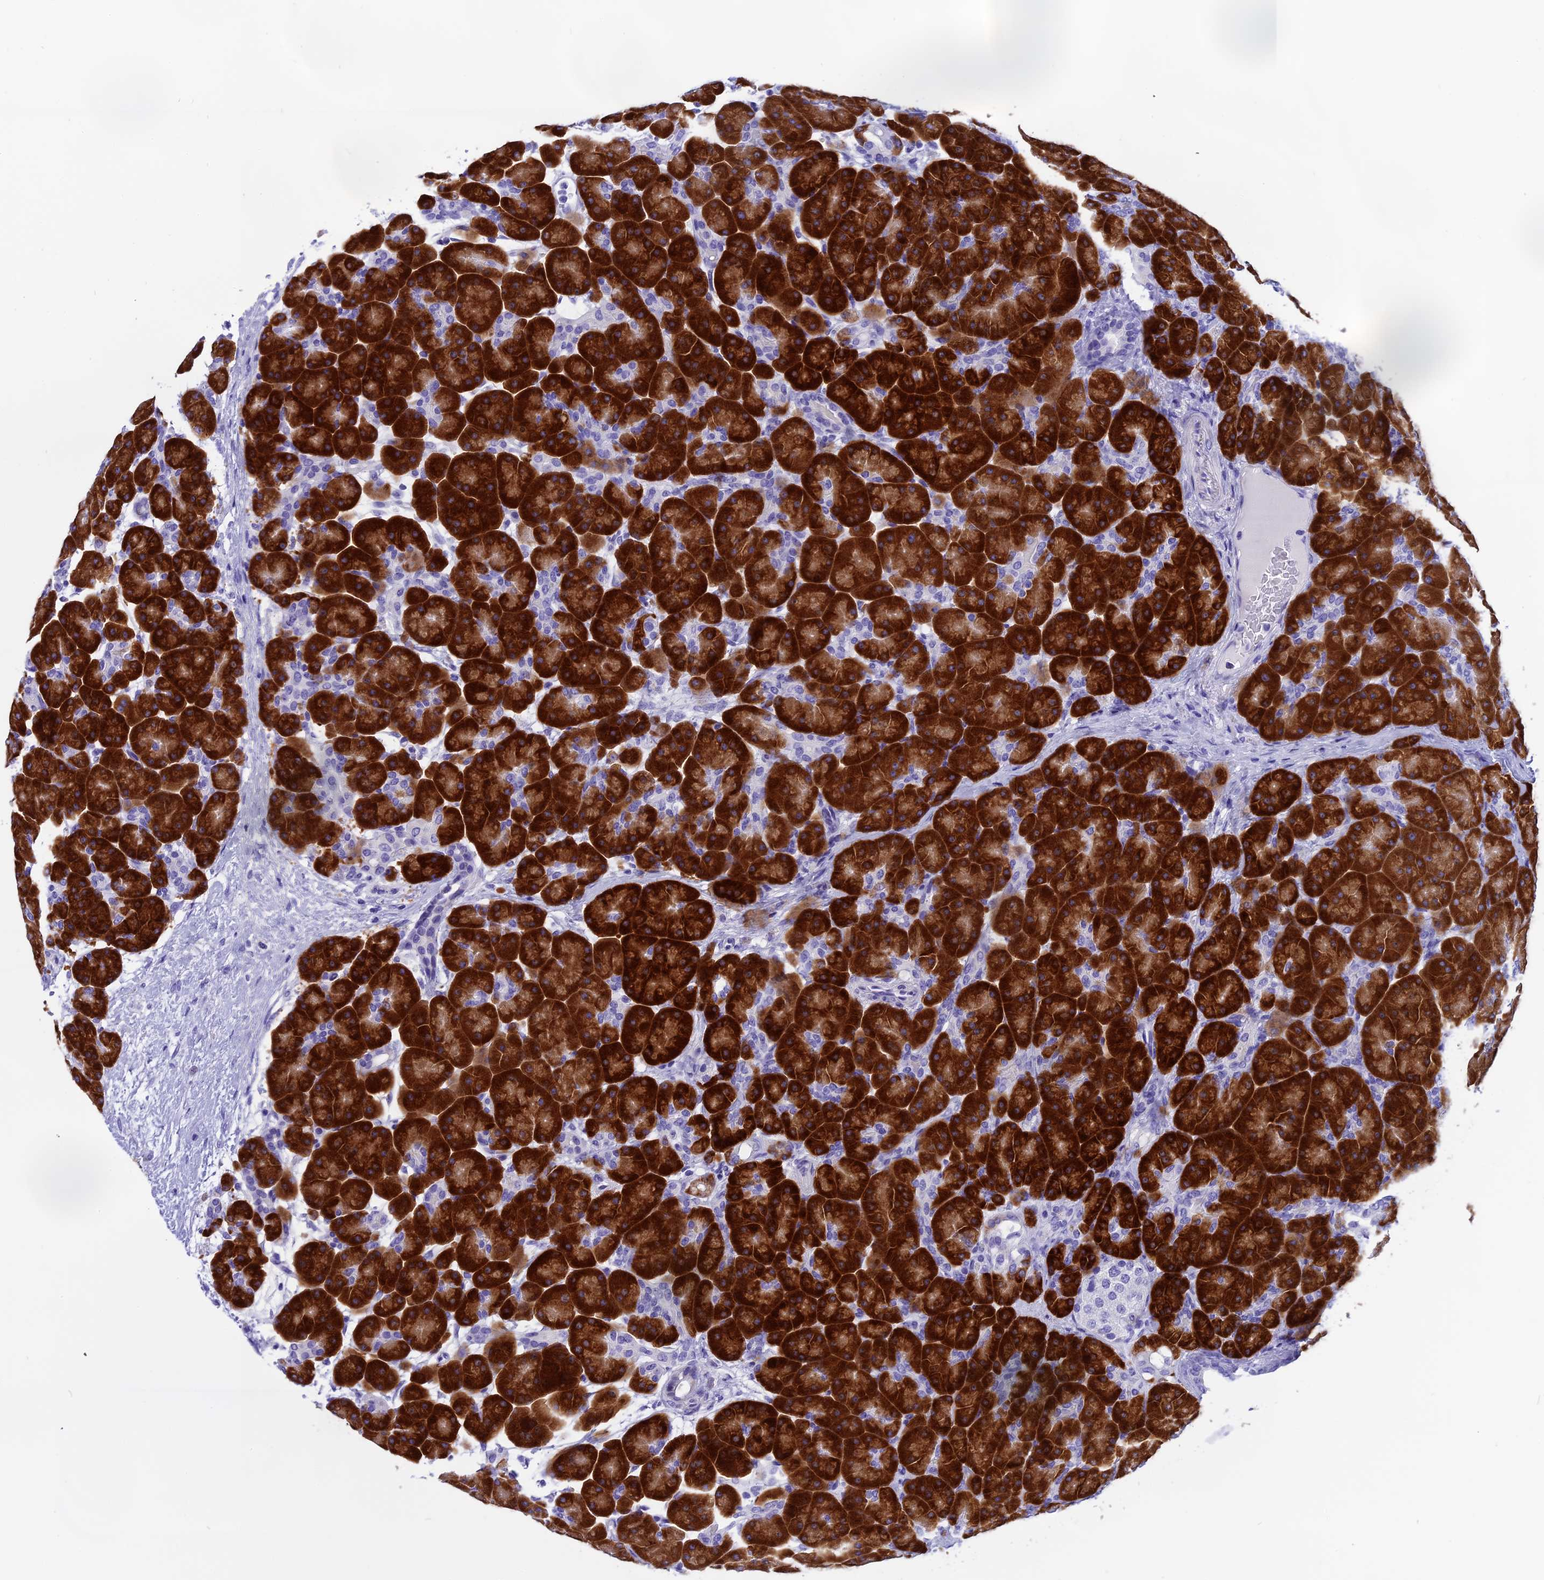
{"staining": {"intensity": "strong", "quantity": ">75%", "location": "cytoplasmic/membranous"}, "tissue": "pancreas", "cell_type": "Exocrine glandular cells", "image_type": "normal", "snomed": [{"axis": "morphology", "description": "Normal tissue, NOS"}, {"axis": "topography", "description": "Pancreas"}], "caption": "IHC micrograph of unremarkable pancreas stained for a protein (brown), which reveals high levels of strong cytoplasmic/membranous positivity in about >75% of exocrine glandular cells.", "gene": "KCTD14", "patient": {"sex": "male", "age": 66}}